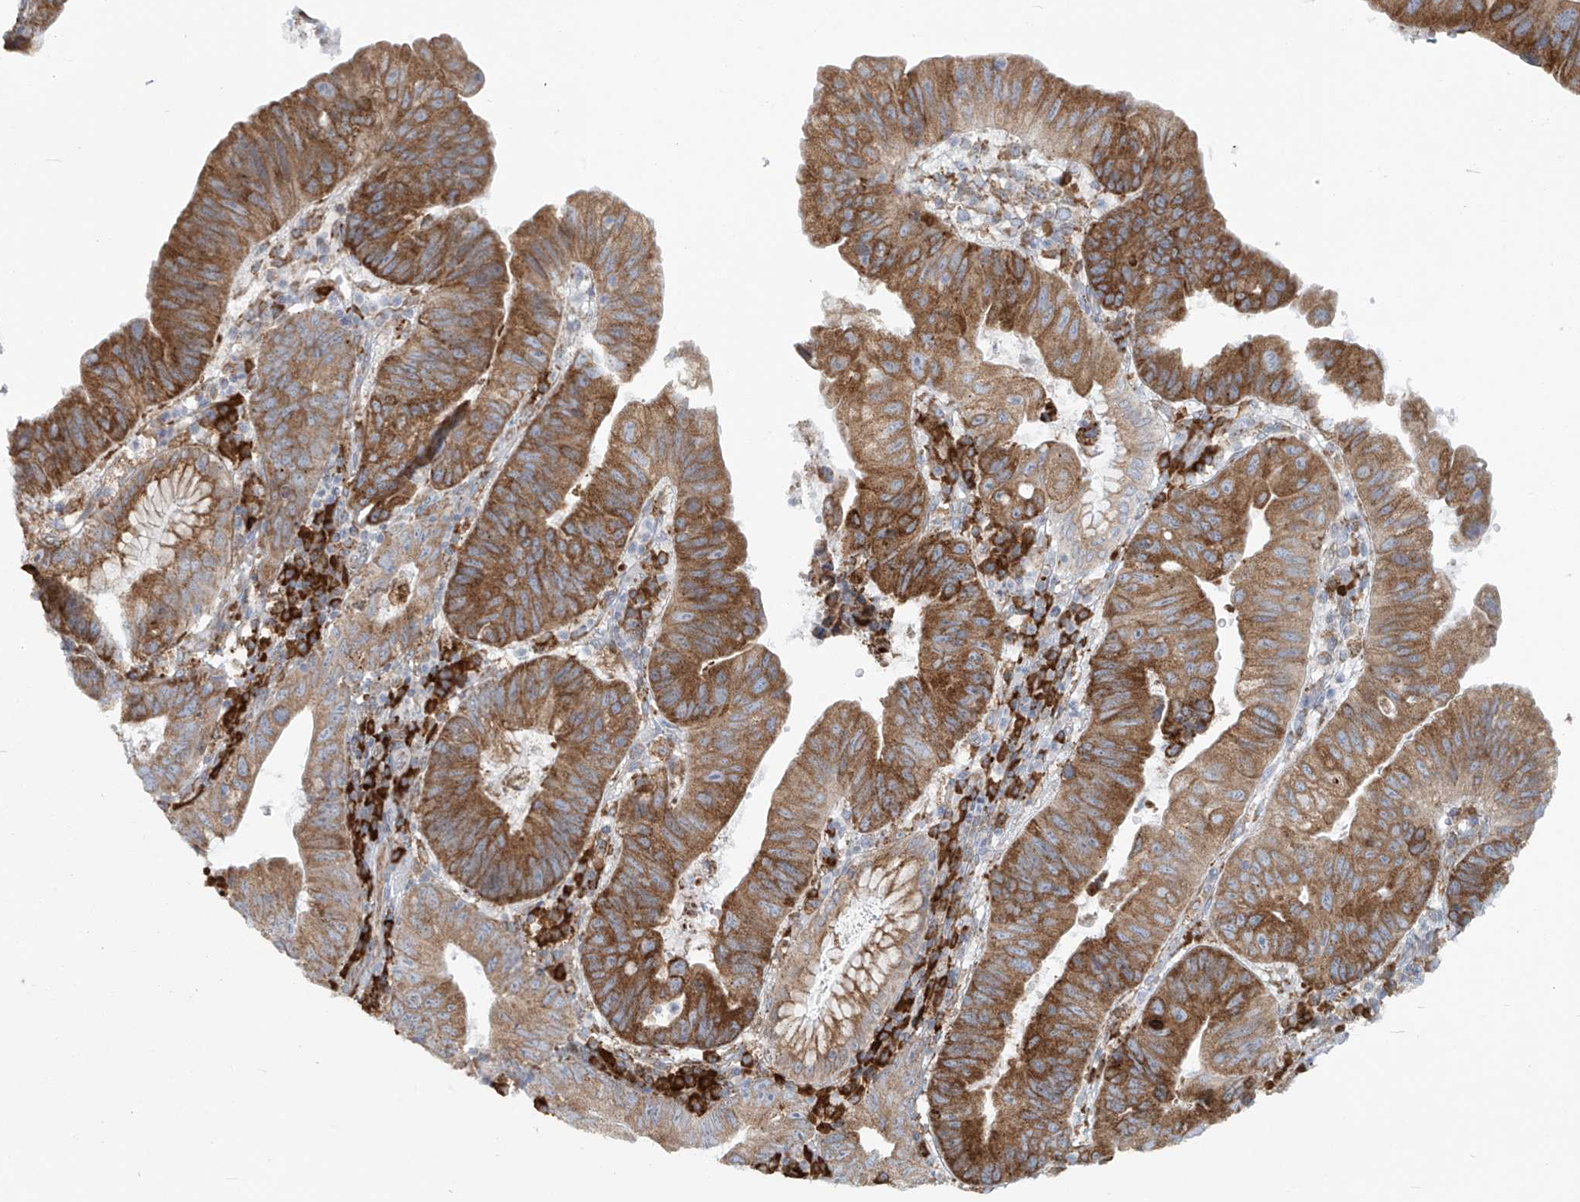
{"staining": {"intensity": "moderate", "quantity": ">75%", "location": "cytoplasmic/membranous"}, "tissue": "stomach cancer", "cell_type": "Tumor cells", "image_type": "cancer", "snomed": [{"axis": "morphology", "description": "Adenocarcinoma, NOS"}, {"axis": "topography", "description": "Stomach"}], "caption": "Immunohistochemical staining of human stomach cancer shows medium levels of moderate cytoplasmic/membranous positivity in about >75% of tumor cells. Immunohistochemistry (ihc) stains the protein of interest in brown and the nuclei are stained blue.", "gene": "KATNIP", "patient": {"sex": "male", "age": 59}}